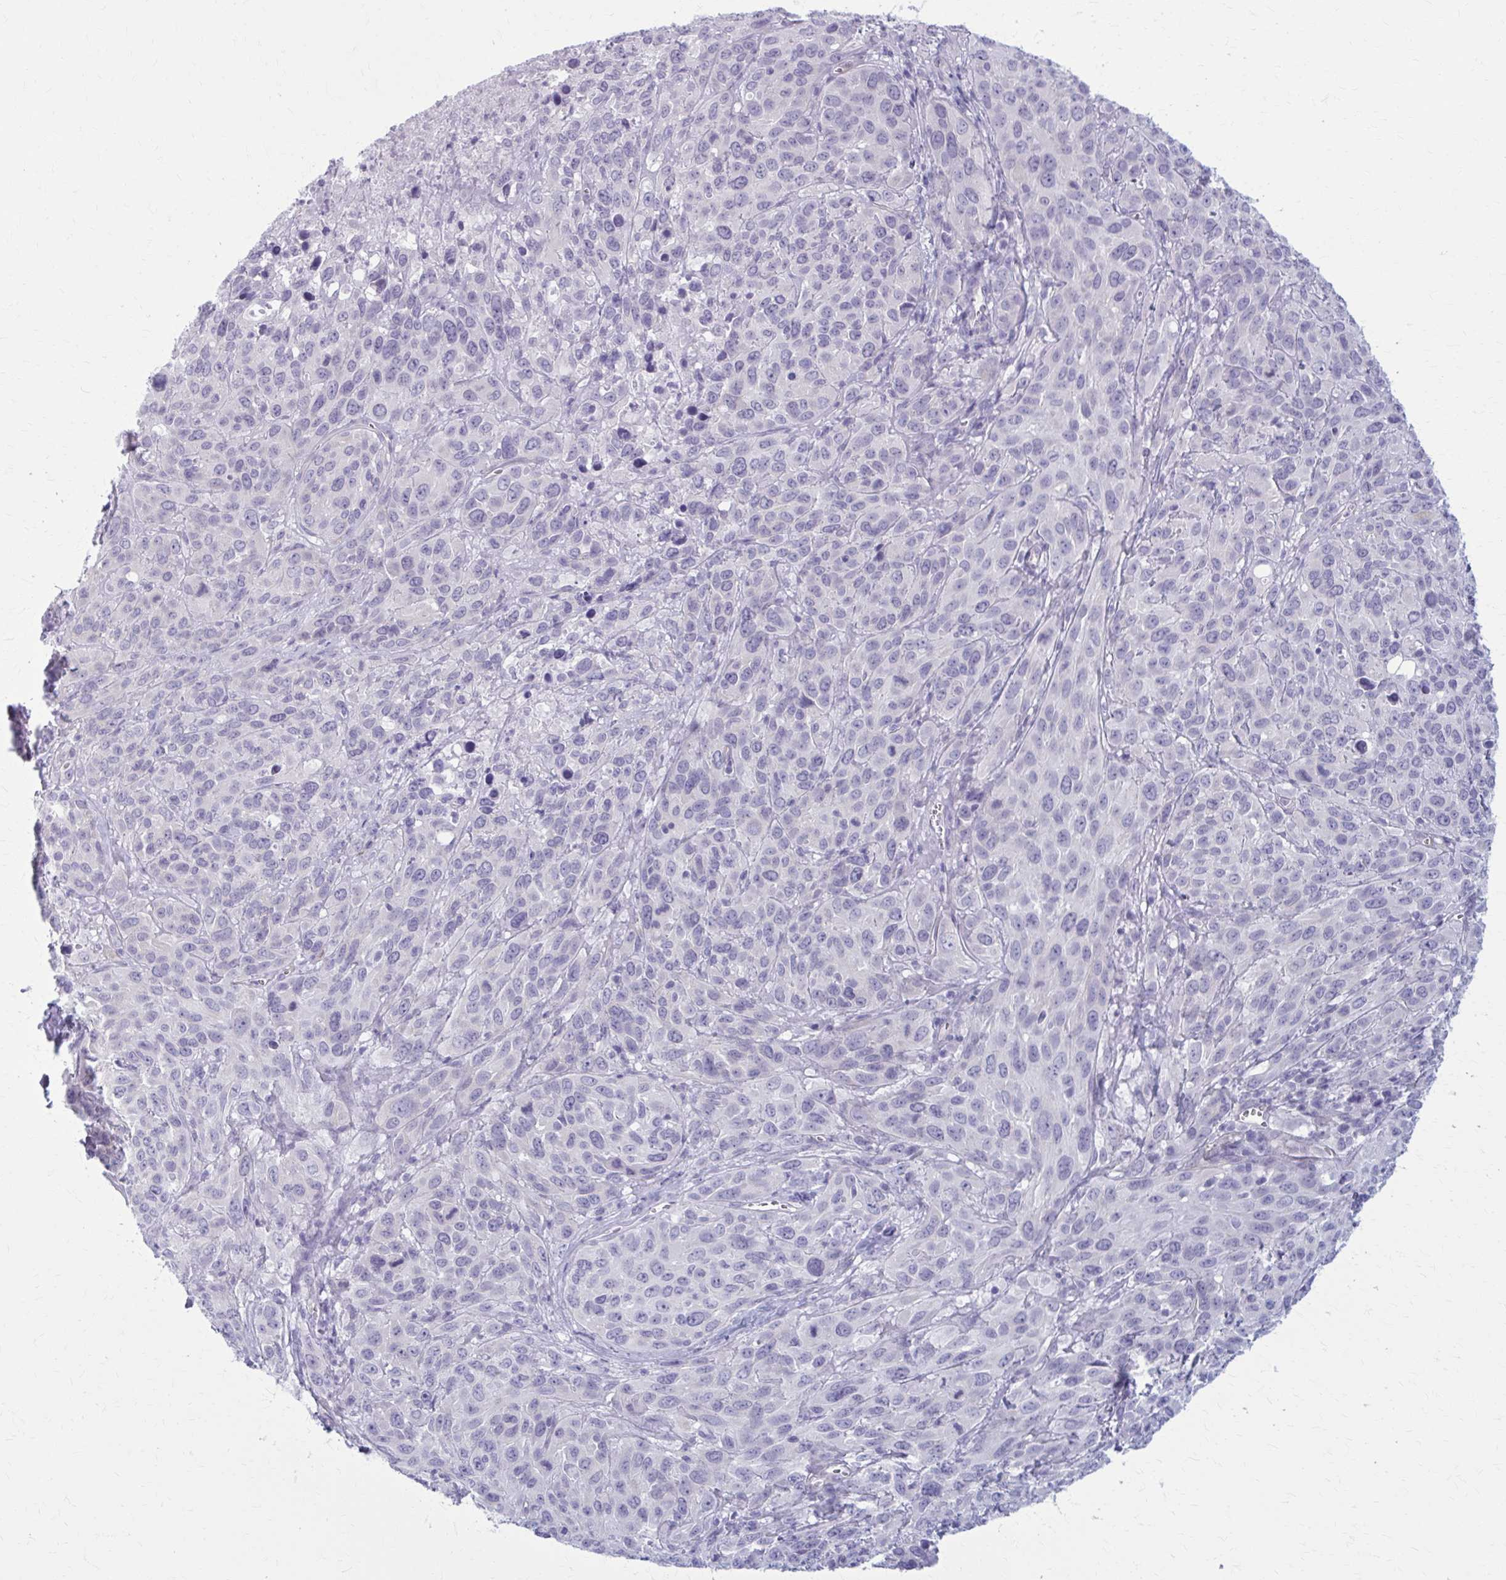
{"staining": {"intensity": "negative", "quantity": "none", "location": "none"}, "tissue": "cervical cancer", "cell_type": "Tumor cells", "image_type": "cancer", "snomed": [{"axis": "morphology", "description": "Normal tissue, NOS"}, {"axis": "morphology", "description": "Squamous cell carcinoma, NOS"}, {"axis": "topography", "description": "Cervix"}], "caption": "Immunohistochemistry (IHC) photomicrograph of human squamous cell carcinoma (cervical) stained for a protein (brown), which reveals no expression in tumor cells.", "gene": "CASQ2", "patient": {"sex": "female", "age": 51}}